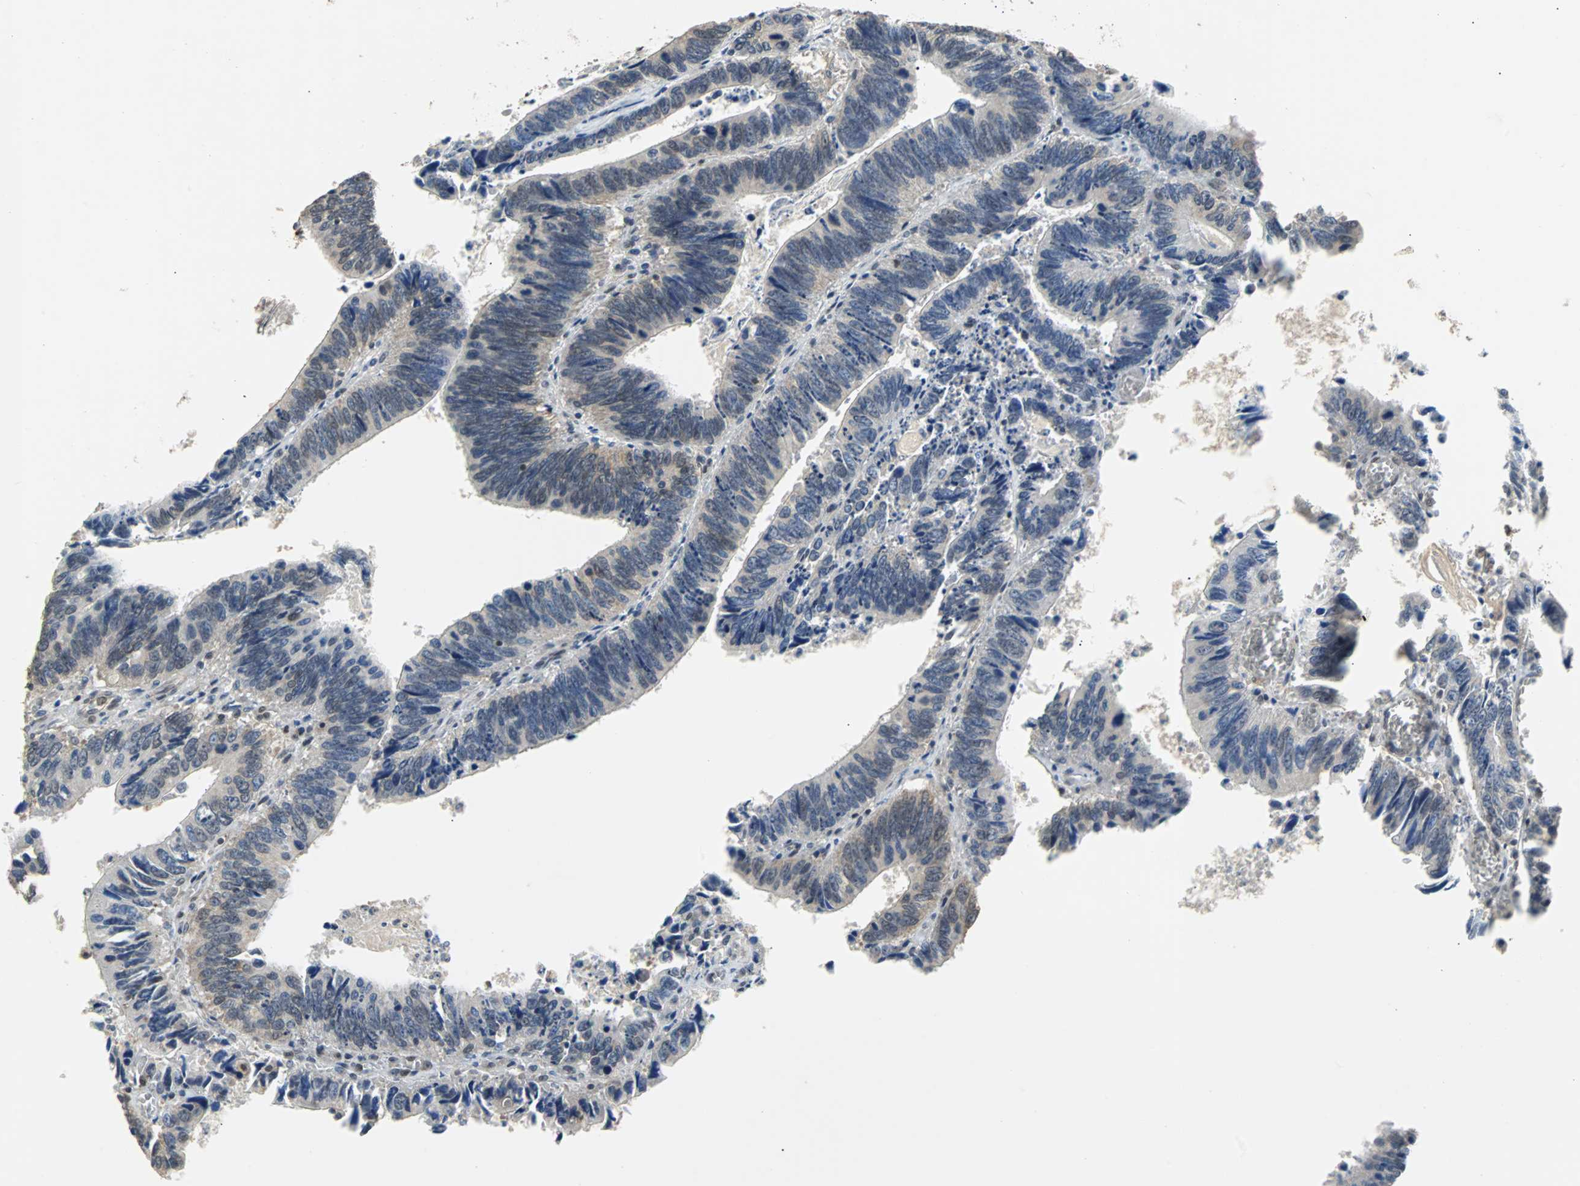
{"staining": {"intensity": "weak", "quantity": "<25%", "location": "cytoplasmic/membranous"}, "tissue": "colorectal cancer", "cell_type": "Tumor cells", "image_type": "cancer", "snomed": [{"axis": "morphology", "description": "Adenocarcinoma, NOS"}, {"axis": "topography", "description": "Colon"}], "caption": "Tumor cells show no significant staining in colorectal adenocarcinoma. (Brightfield microscopy of DAB (3,3'-diaminobenzidine) immunohistochemistry (IHC) at high magnification).", "gene": "PHC1", "patient": {"sex": "male", "age": 72}}